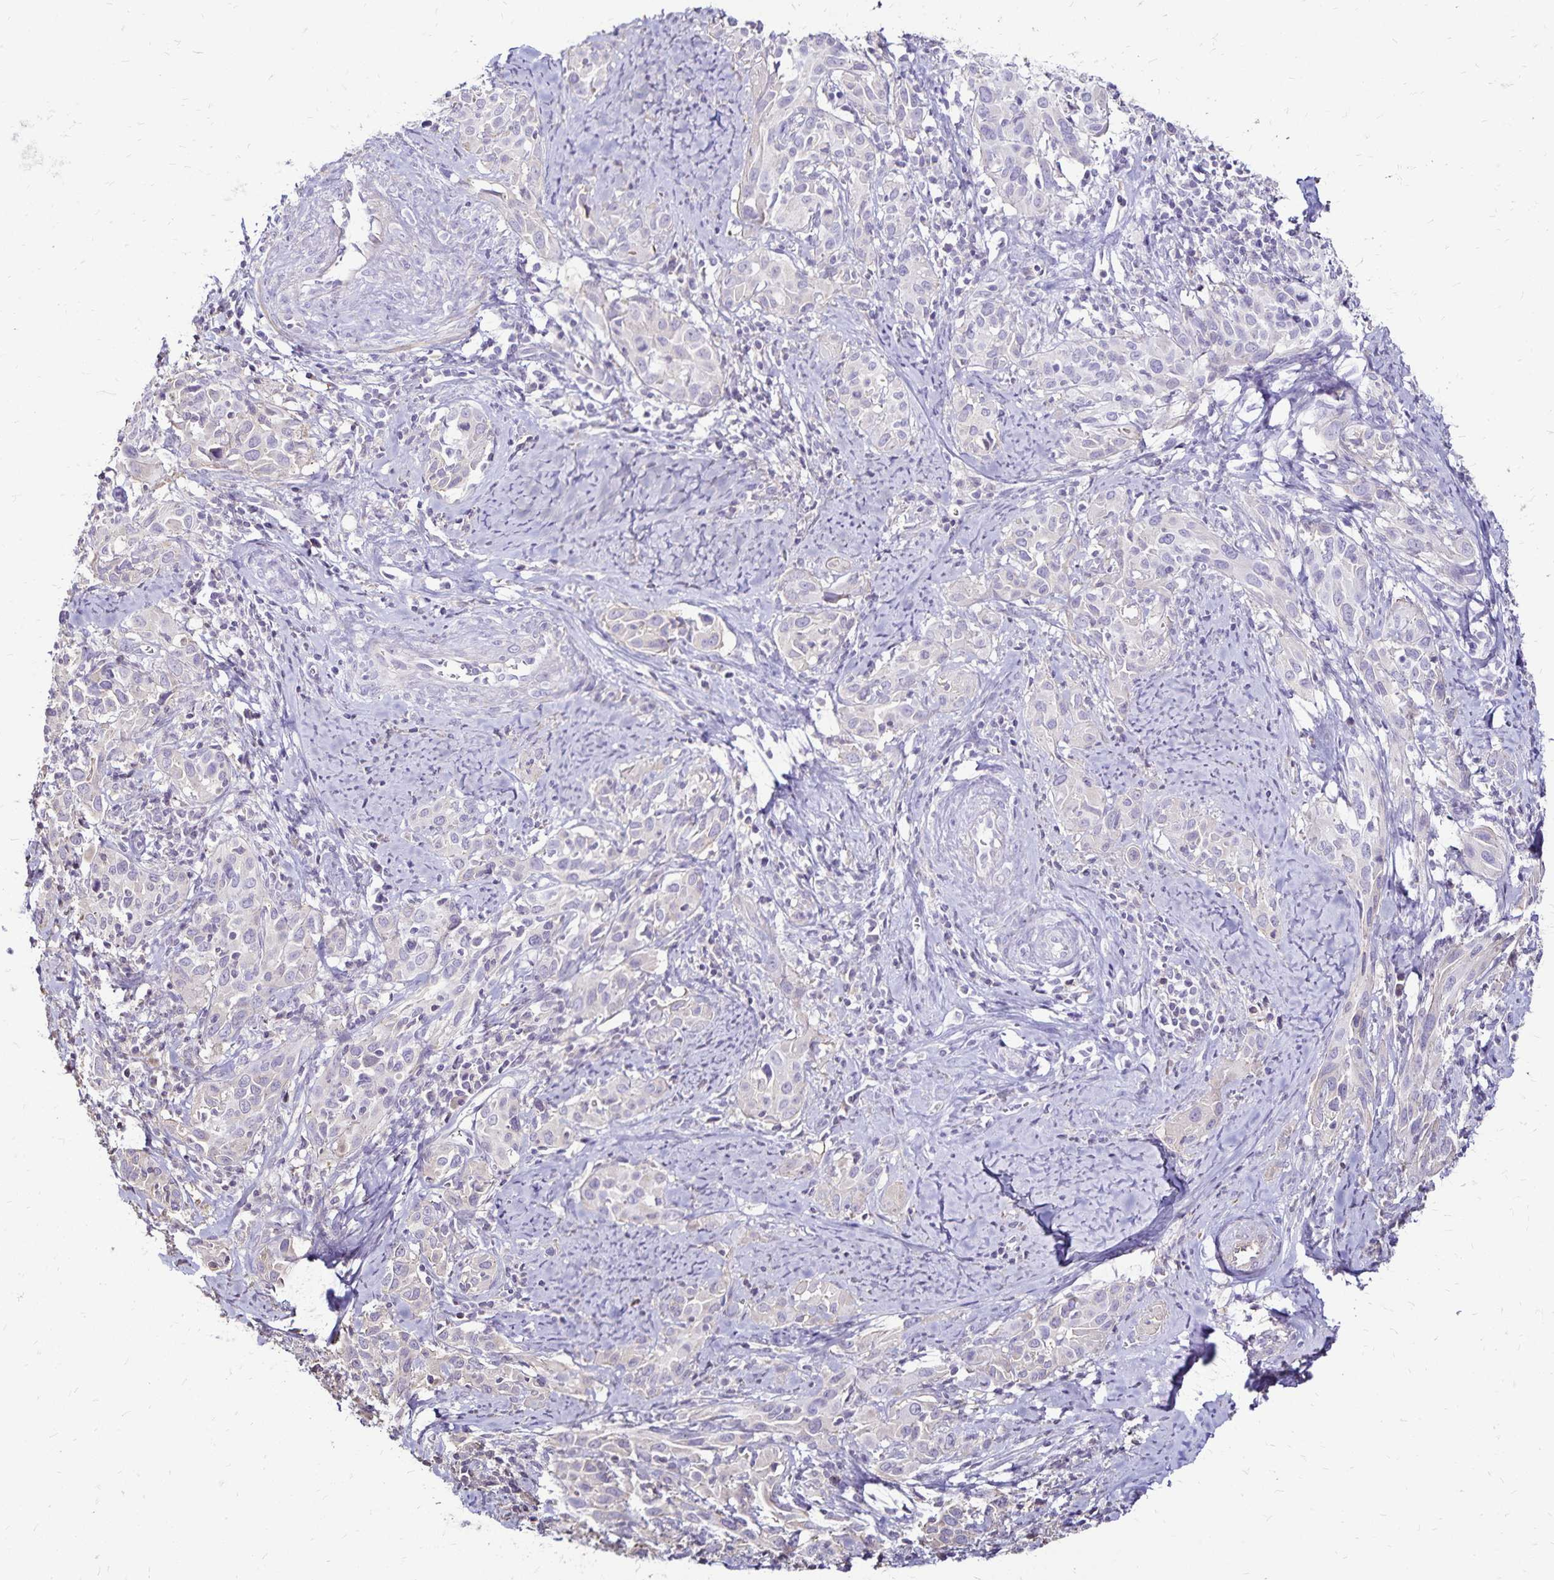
{"staining": {"intensity": "negative", "quantity": "none", "location": "none"}, "tissue": "cervical cancer", "cell_type": "Tumor cells", "image_type": "cancer", "snomed": [{"axis": "morphology", "description": "Squamous cell carcinoma, NOS"}, {"axis": "topography", "description": "Cervix"}], "caption": "Tumor cells show no significant staining in cervical squamous cell carcinoma.", "gene": "KISS1", "patient": {"sex": "female", "age": 51}}